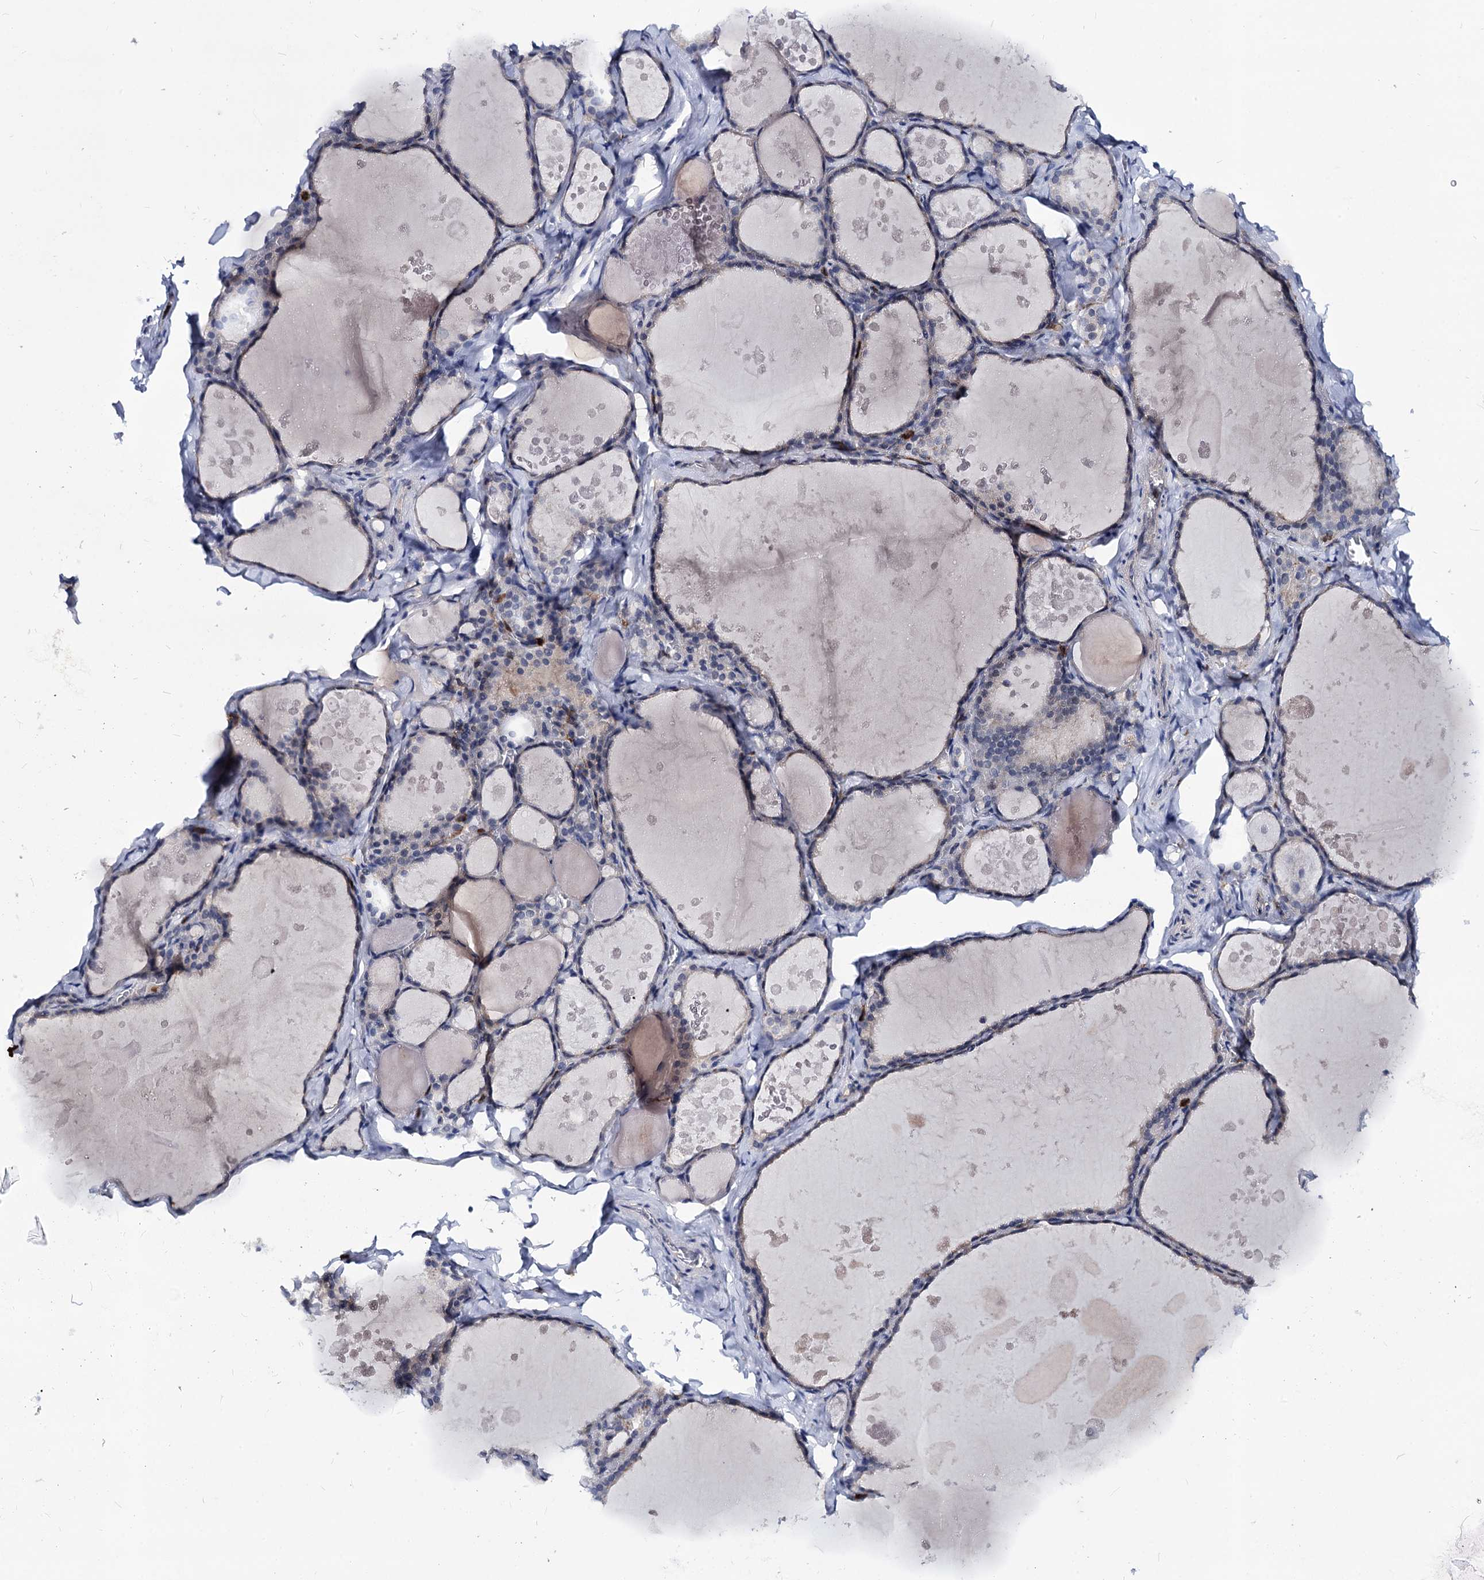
{"staining": {"intensity": "negative", "quantity": "none", "location": "none"}, "tissue": "thyroid gland", "cell_type": "Glandular cells", "image_type": "normal", "snomed": [{"axis": "morphology", "description": "Normal tissue, NOS"}, {"axis": "topography", "description": "Thyroid gland"}], "caption": "Immunohistochemistry of normal thyroid gland reveals no expression in glandular cells.", "gene": "RHOG", "patient": {"sex": "male", "age": 56}}